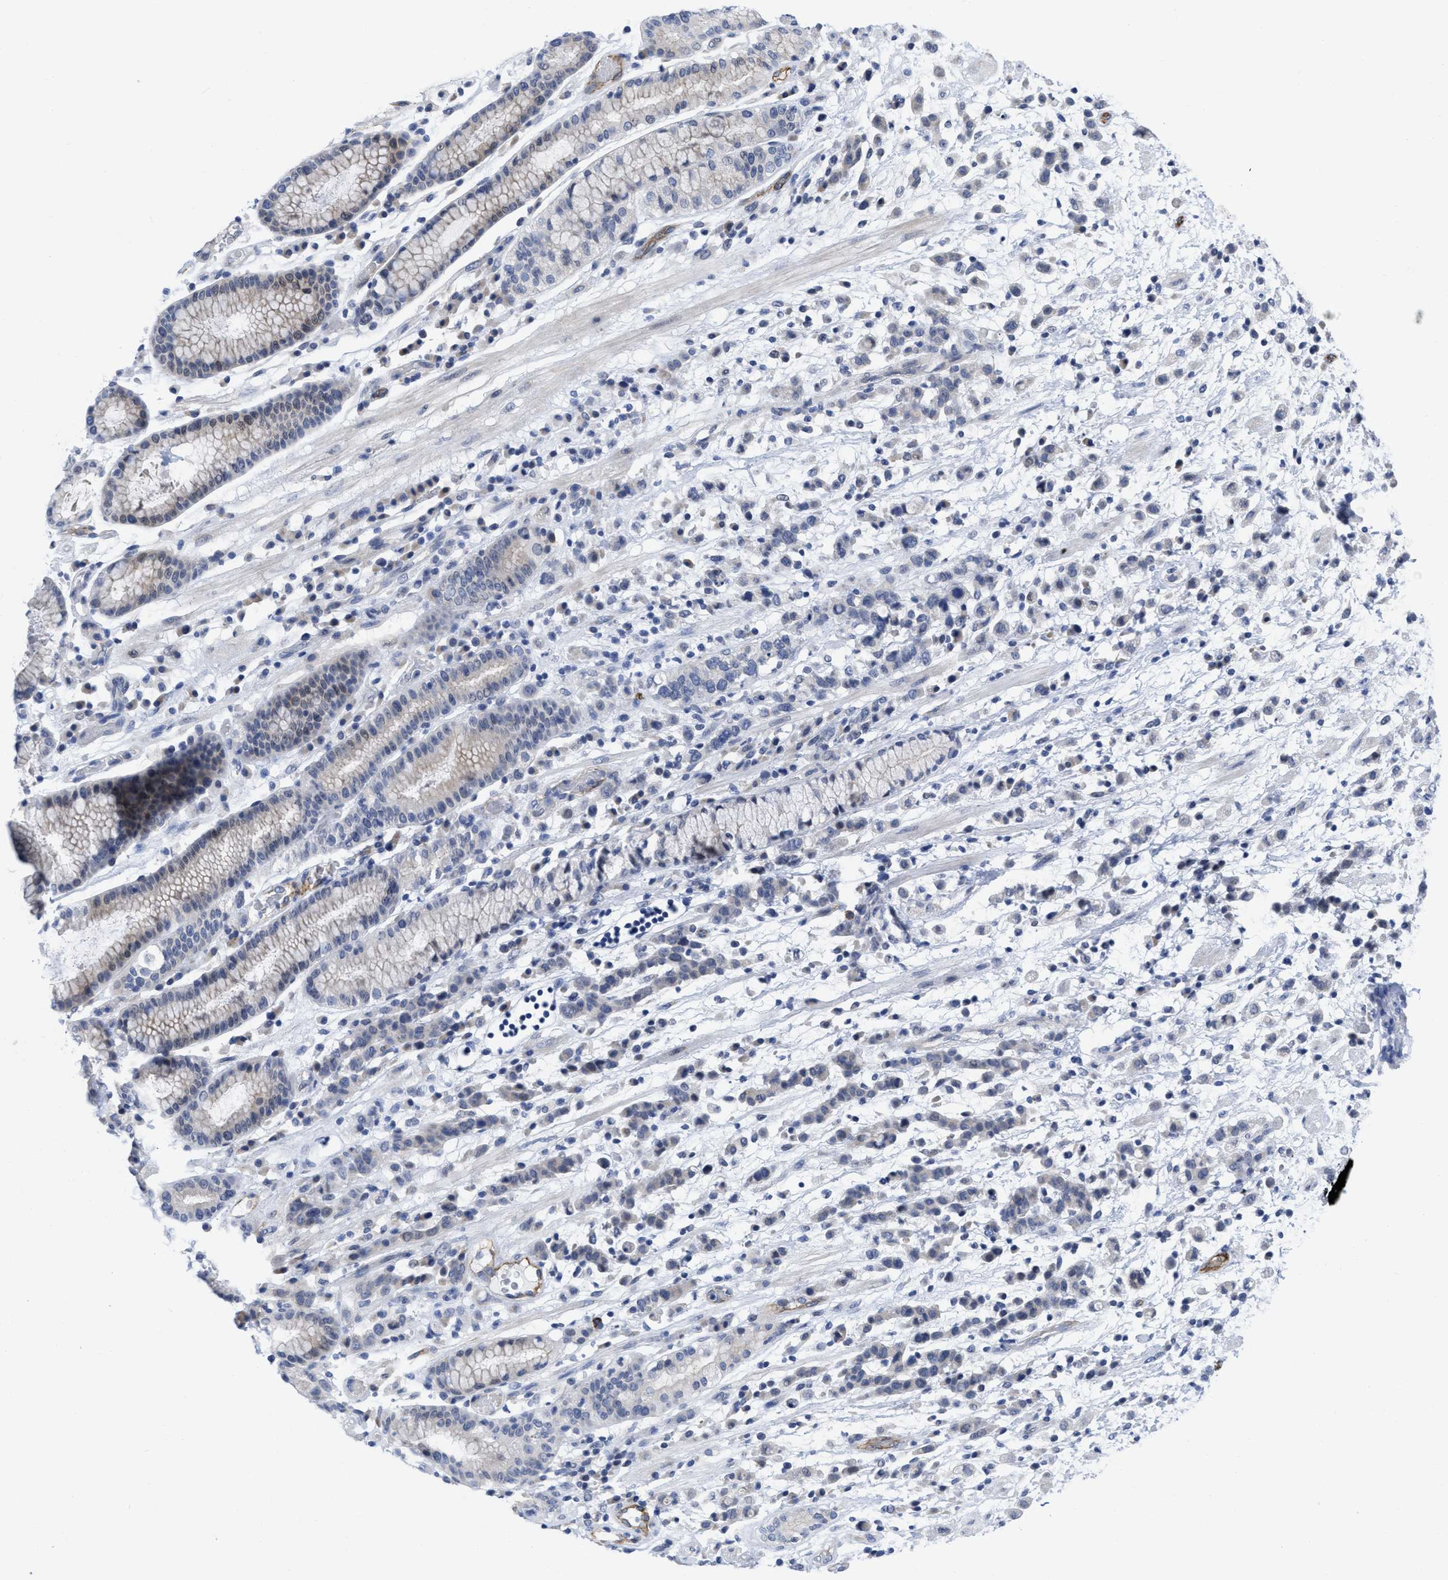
{"staining": {"intensity": "negative", "quantity": "none", "location": "none"}, "tissue": "stomach cancer", "cell_type": "Tumor cells", "image_type": "cancer", "snomed": [{"axis": "morphology", "description": "Adenocarcinoma, NOS"}, {"axis": "topography", "description": "Stomach, lower"}], "caption": "Tumor cells show no significant protein staining in stomach adenocarcinoma.", "gene": "ACKR1", "patient": {"sex": "male", "age": 88}}